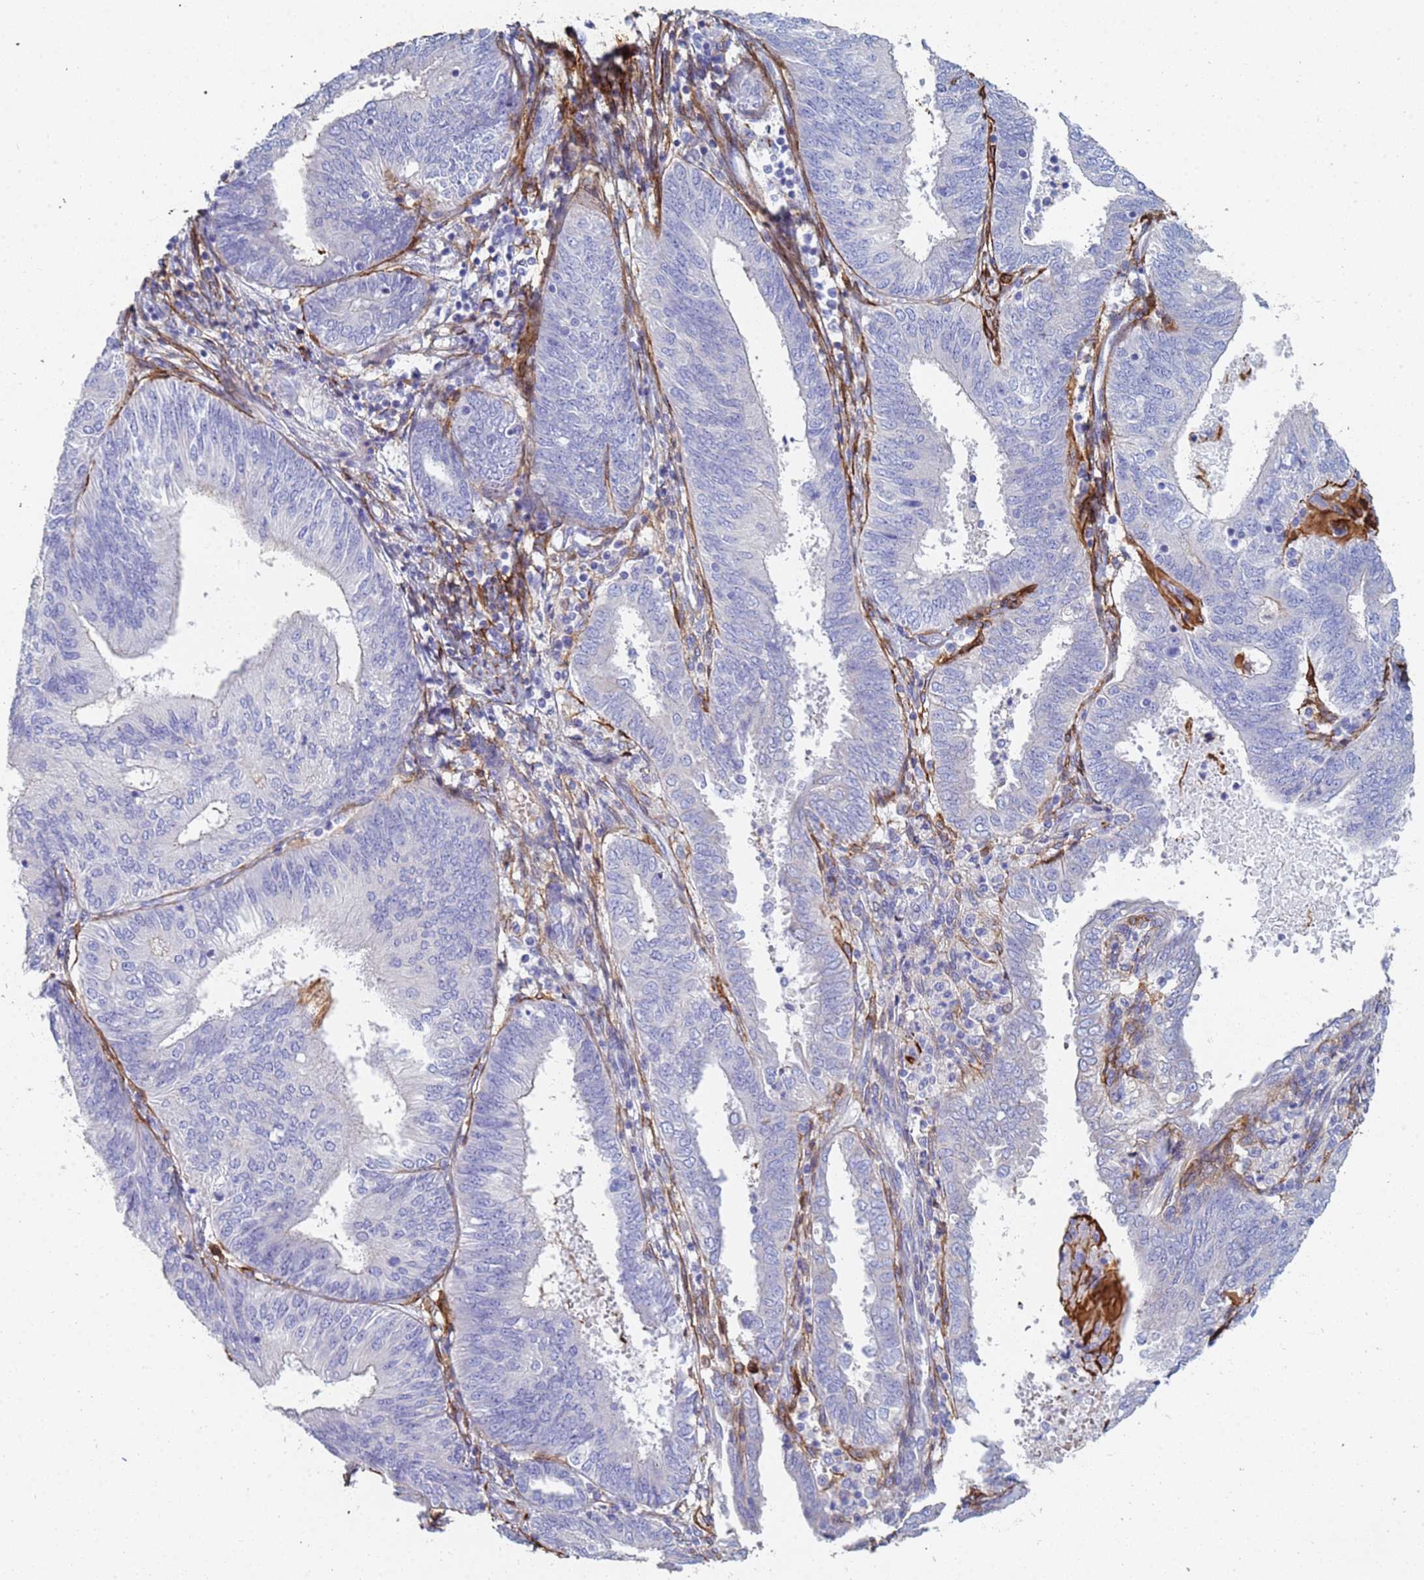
{"staining": {"intensity": "negative", "quantity": "none", "location": "none"}, "tissue": "endometrial cancer", "cell_type": "Tumor cells", "image_type": "cancer", "snomed": [{"axis": "morphology", "description": "Adenocarcinoma, NOS"}, {"axis": "topography", "description": "Endometrium"}], "caption": "Tumor cells show no significant protein expression in endometrial cancer.", "gene": "ABCA8", "patient": {"sex": "female", "age": 58}}